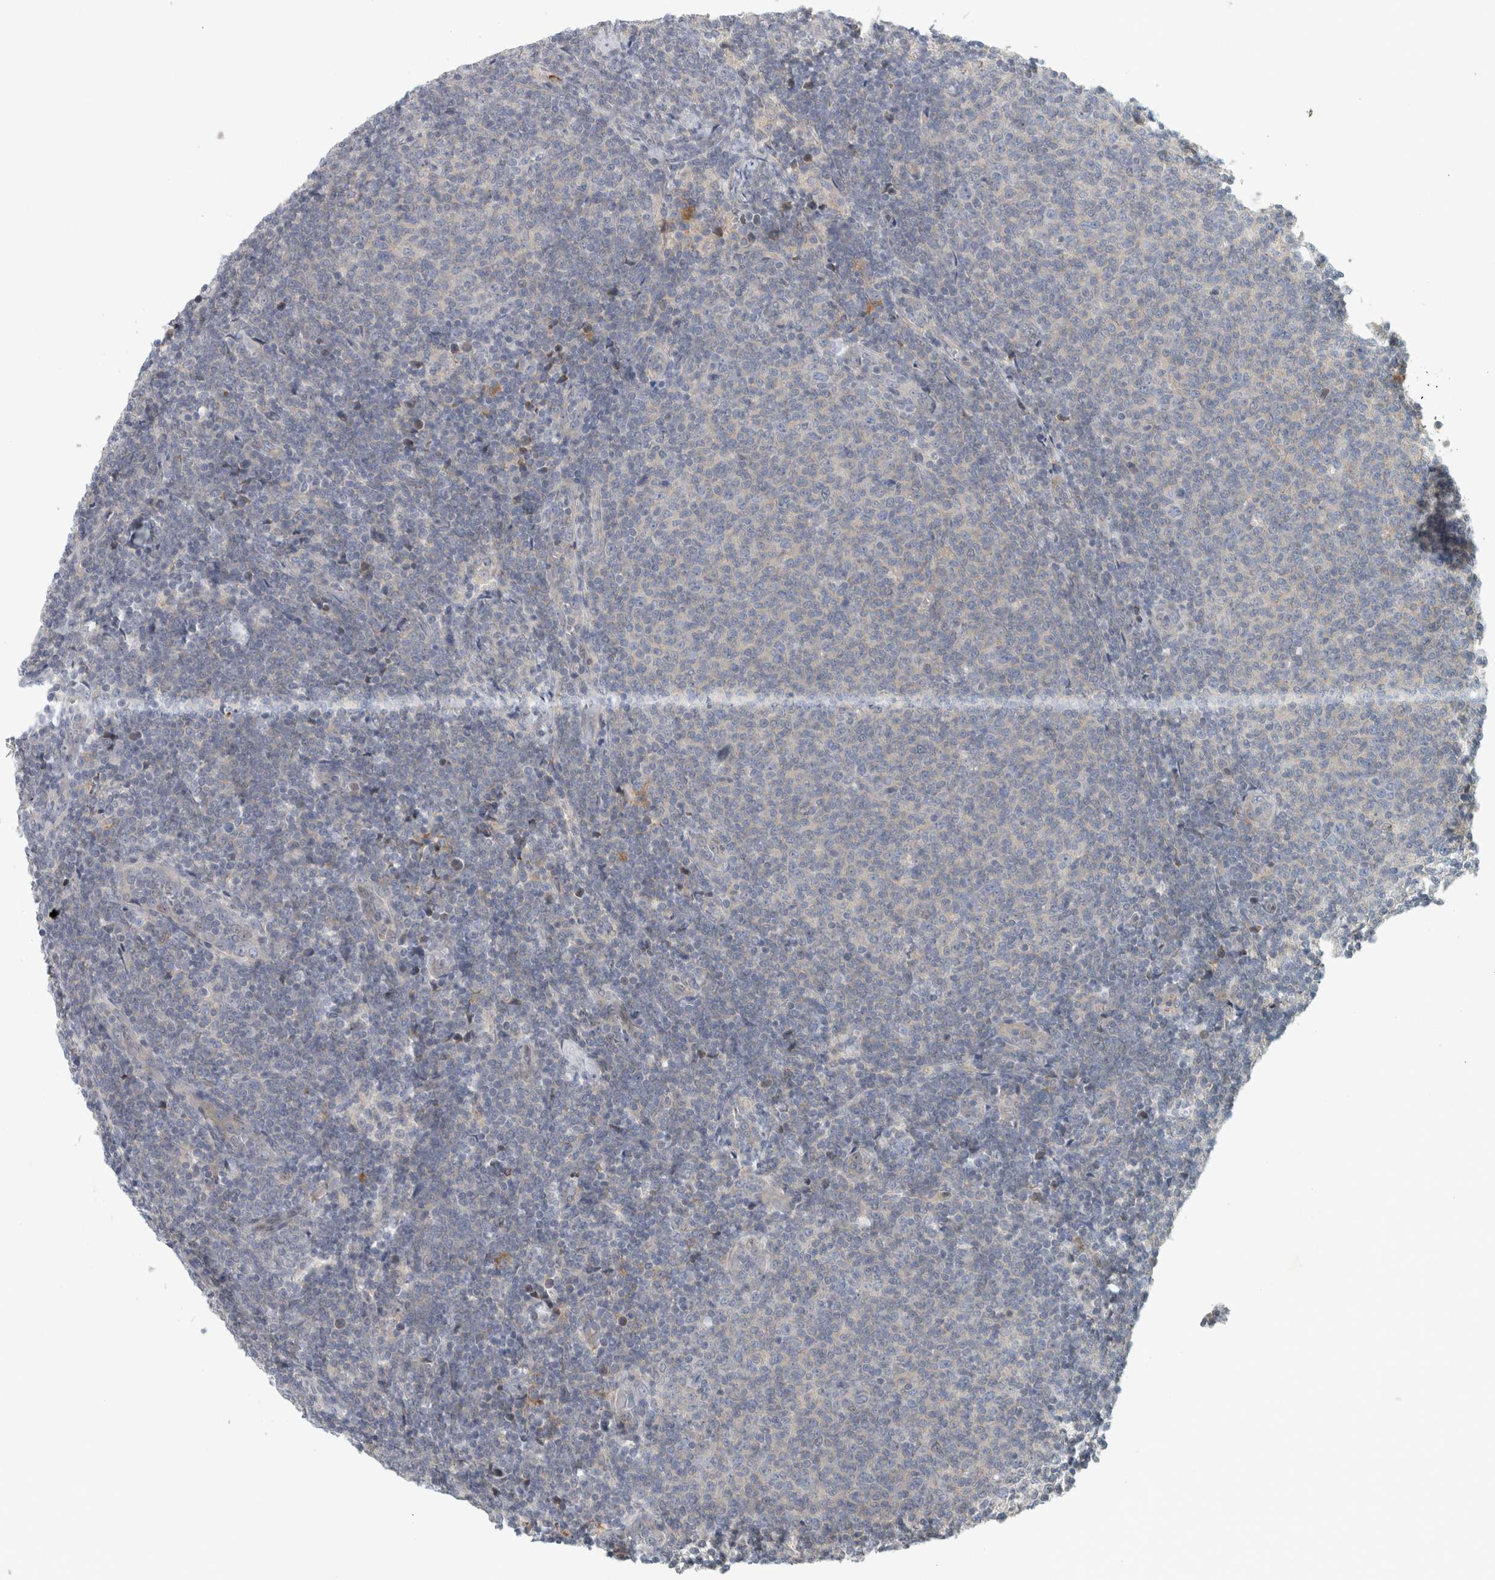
{"staining": {"intensity": "negative", "quantity": "none", "location": "none"}, "tissue": "lymphoma", "cell_type": "Tumor cells", "image_type": "cancer", "snomed": [{"axis": "morphology", "description": "Malignant lymphoma, non-Hodgkin's type, Low grade"}, {"axis": "topography", "description": "Lymph node"}], "caption": "Tumor cells show no significant protein expression in lymphoma. (Brightfield microscopy of DAB (3,3'-diaminobenzidine) immunohistochemistry at high magnification).", "gene": "ZNF804B", "patient": {"sex": "male", "age": 66}}